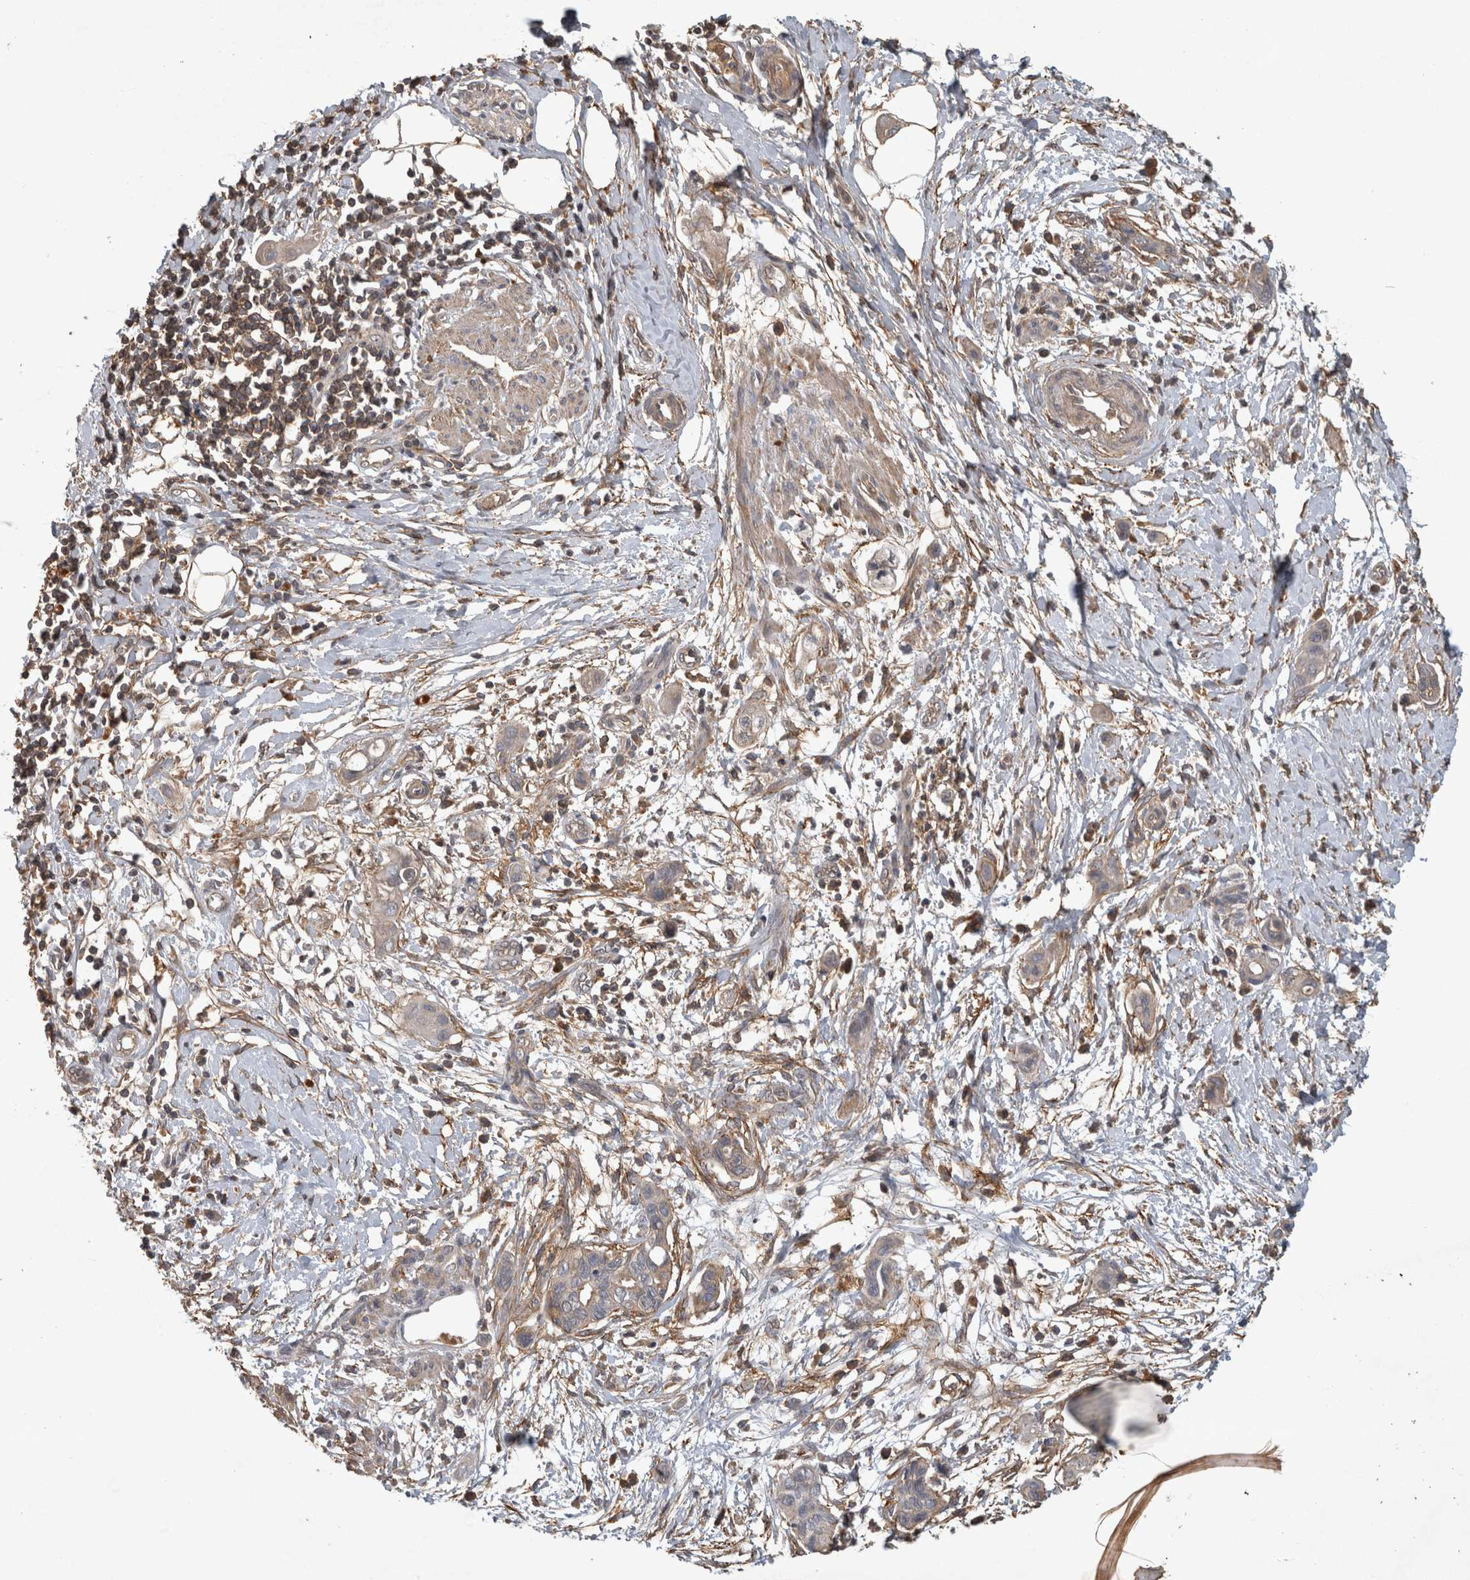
{"staining": {"intensity": "weak", "quantity": "25%-75%", "location": "cytoplasmic/membranous"}, "tissue": "pancreatic cancer", "cell_type": "Tumor cells", "image_type": "cancer", "snomed": [{"axis": "morphology", "description": "Adenocarcinoma, NOS"}, {"axis": "topography", "description": "Pancreas"}], "caption": "IHC (DAB) staining of adenocarcinoma (pancreatic) demonstrates weak cytoplasmic/membranous protein positivity in about 25%-75% of tumor cells.", "gene": "TRMT61B", "patient": {"sex": "male", "age": 59}}